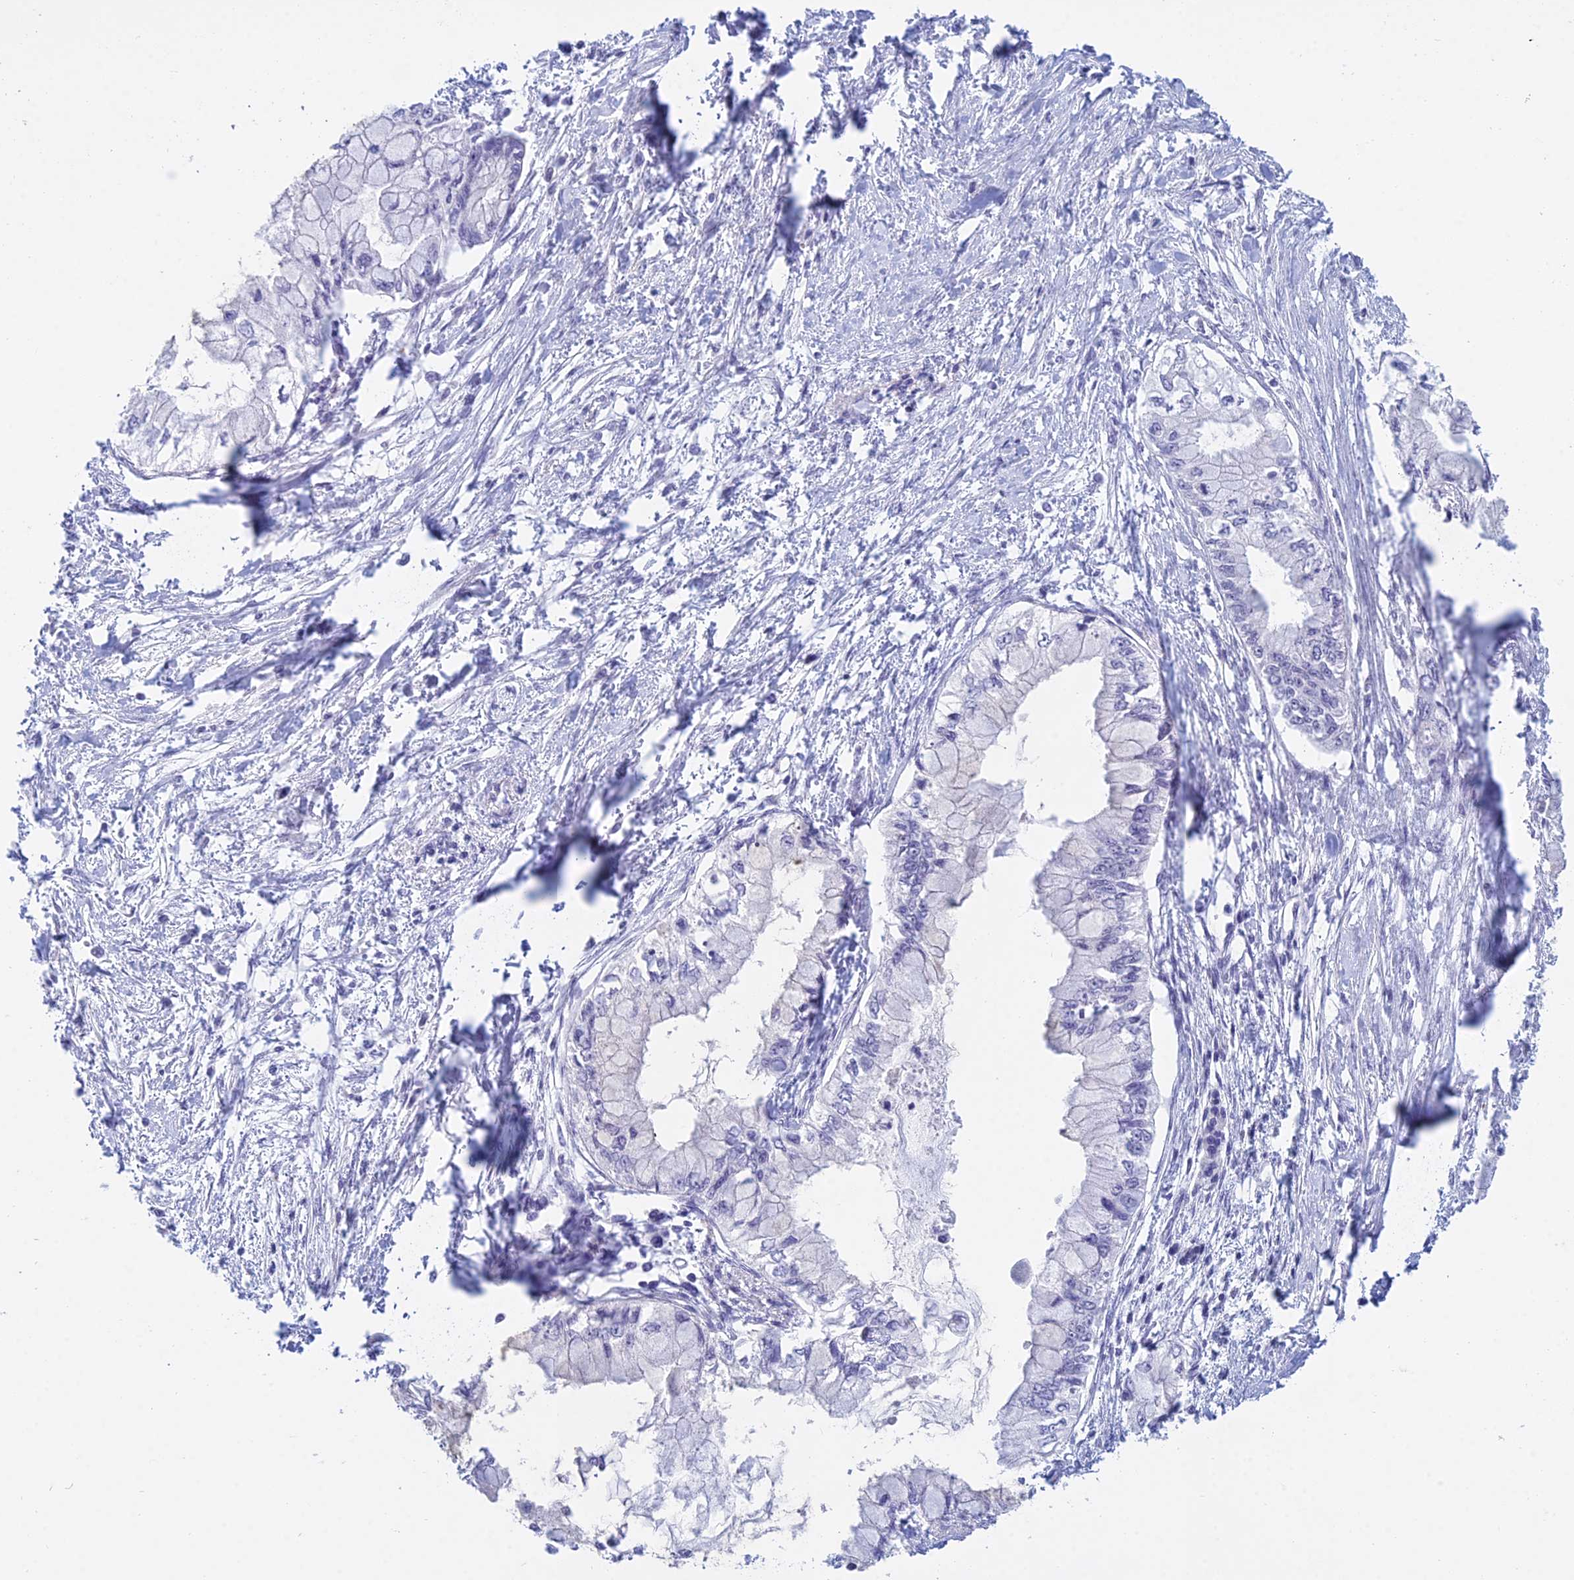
{"staining": {"intensity": "negative", "quantity": "none", "location": "none"}, "tissue": "pancreatic cancer", "cell_type": "Tumor cells", "image_type": "cancer", "snomed": [{"axis": "morphology", "description": "Adenocarcinoma, NOS"}, {"axis": "topography", "description": "Pancreas"}], "caption": "Pancreatic adenocarcinoma was stained to show a protein in brown. There is no significant positivity in tumor cells.", "gene": "KLF14", "patient": {"sex": "male", "age": 48}}